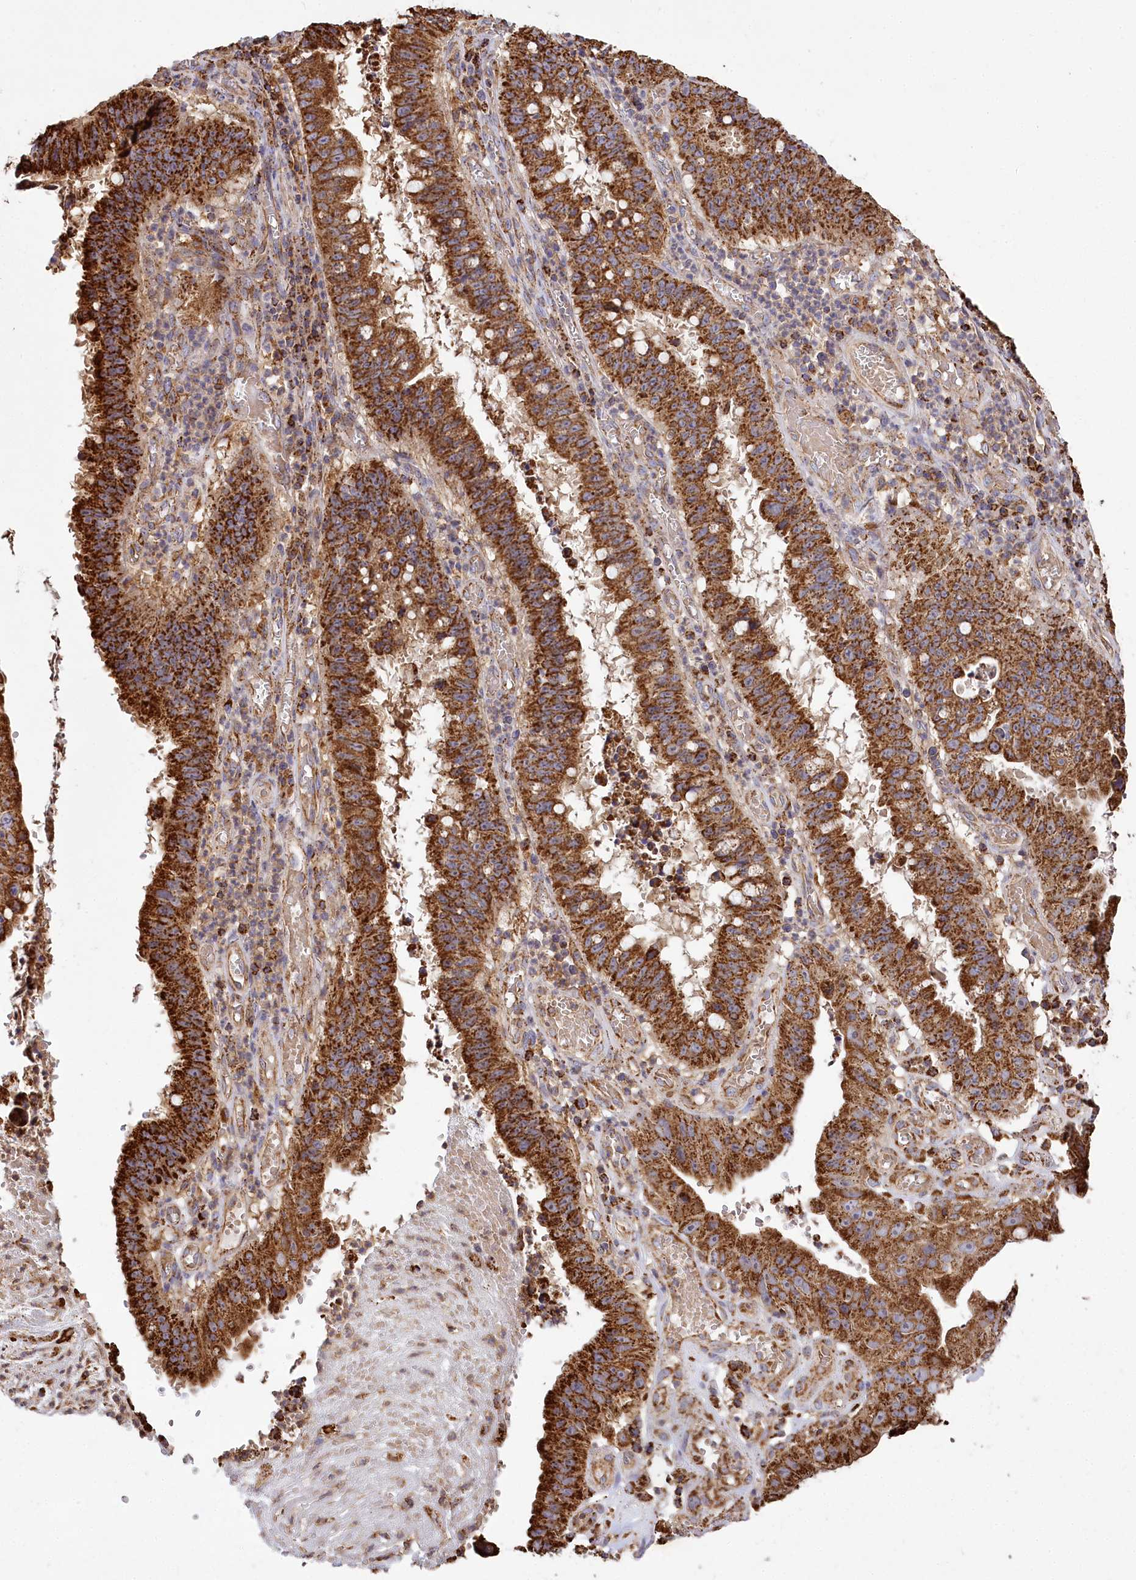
{"staining": {"intensity": "strong", "quantity": ">75%", "location": "cytoplasmic/membranous"}, "tissue": "stomach cancer", "cell_type": "Tumor cells", "image_type": "cancer", "snomed": [{"axis": "morphology", "description": "Adenocarcinoma, NOS"}, {"axis": "topography", "description": "Stomach"}], "caption": "Protein expression analysis of human stomach cancer (adenocarcinoma) reveals strong cytoplasmic/membranous positivity in about >75% of tumor cells.", "gene": "CARD19", "patient": {"sex": "male", "age": 59}}